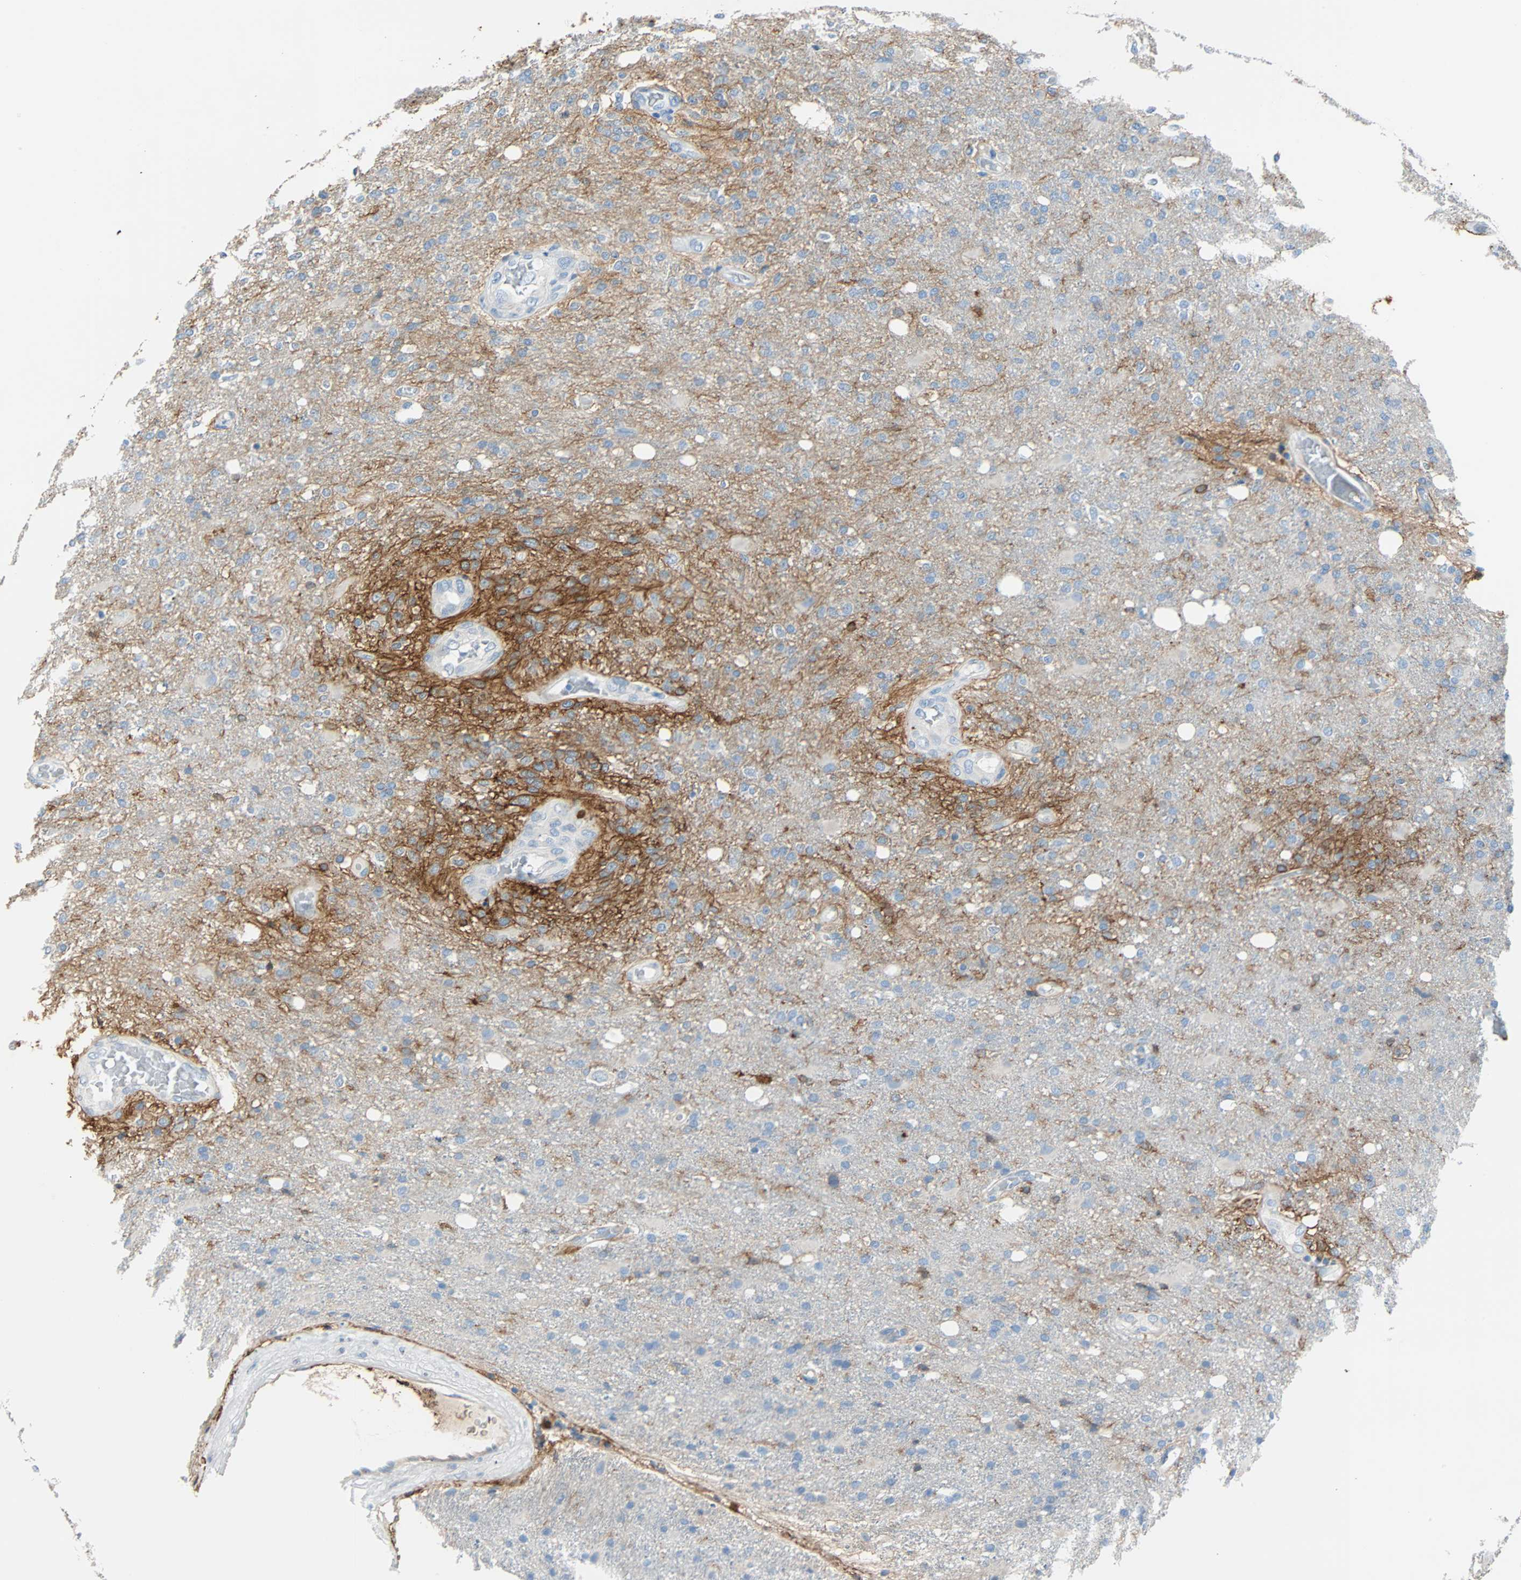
{"staining": {"intensity": "negative", "quantity": "none", "location": "none"}, "tissue": "glioma", "cell_type": "Tumor cells", "image_type": "cancer", "snomed": [{"axis": "morphology", "description": "Normal tissue, NOS"}, {"axis": "morphology", "description": "Glioma, malignant, High grade"}, {"axis": "topography", "description": "Cerebral cortex"}], "caption": "This is an immunohistochemistry (IHC) micrograph of high-grade glioma (malignant). There is no staining in tumor cells.", "gene": "PDPN", "patient": {"sex": "male", "age": 77}}